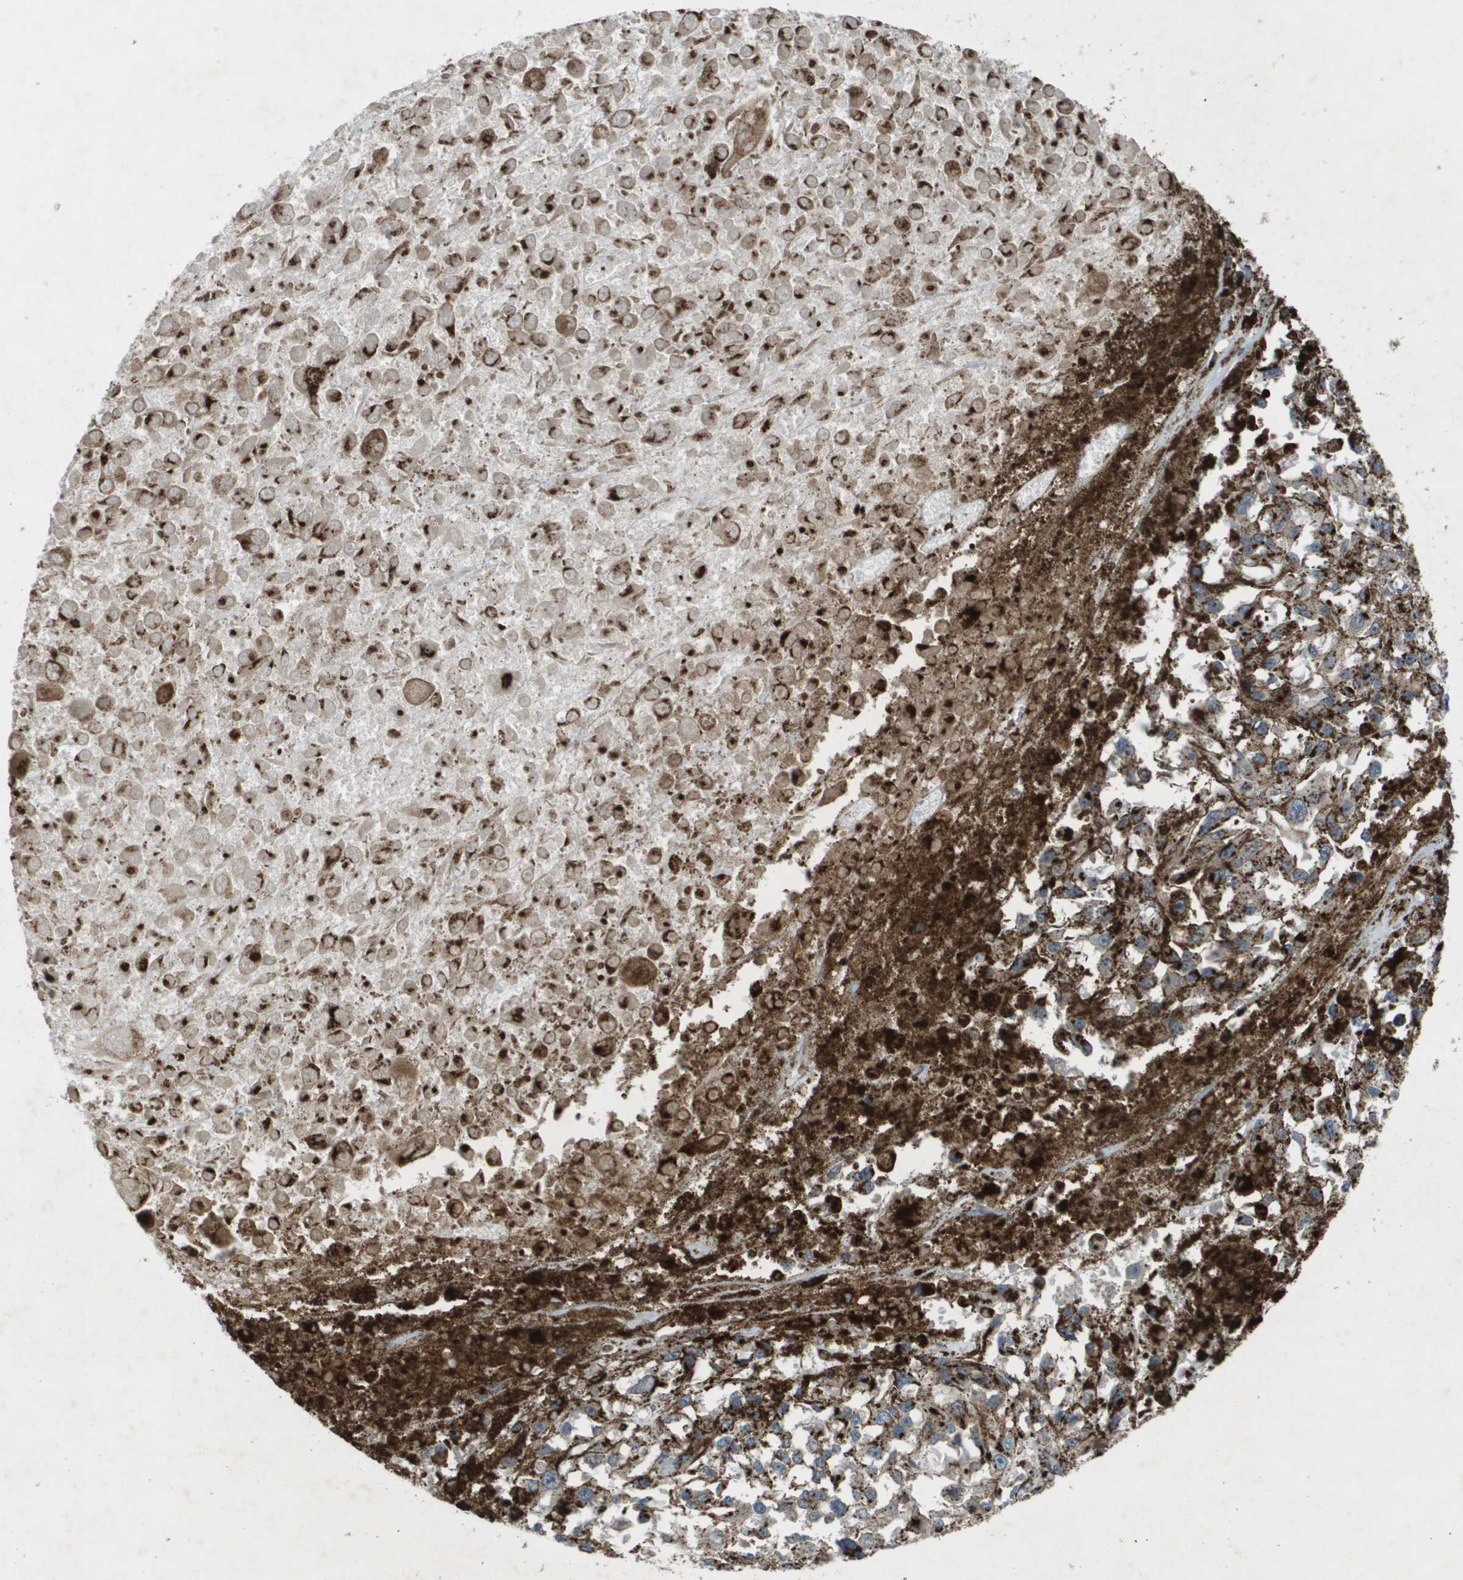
{"staining": {"intensity": "moderate", "quantity": ">75%", "location": "cytoplasmic/membranous"}, "tissue": "melanoma", "cell_type": "Tumor cells", "image_type": "cancer", "snomed": [{"axis": "morphology", "description": "Malignant melanoma, Metastatic site"}, {"axis": "topography", "description": "Lymph node"}], "caption": "Approximately >75% of tumor cells in malignant melanoma (metastatic site) demonstrate moderate cytoplasmic/membranous protein positivity as visualized by brown immunohistochemical staining.", "gene": "QSOX2", "patient": {"sex": "male", "age": 59}}